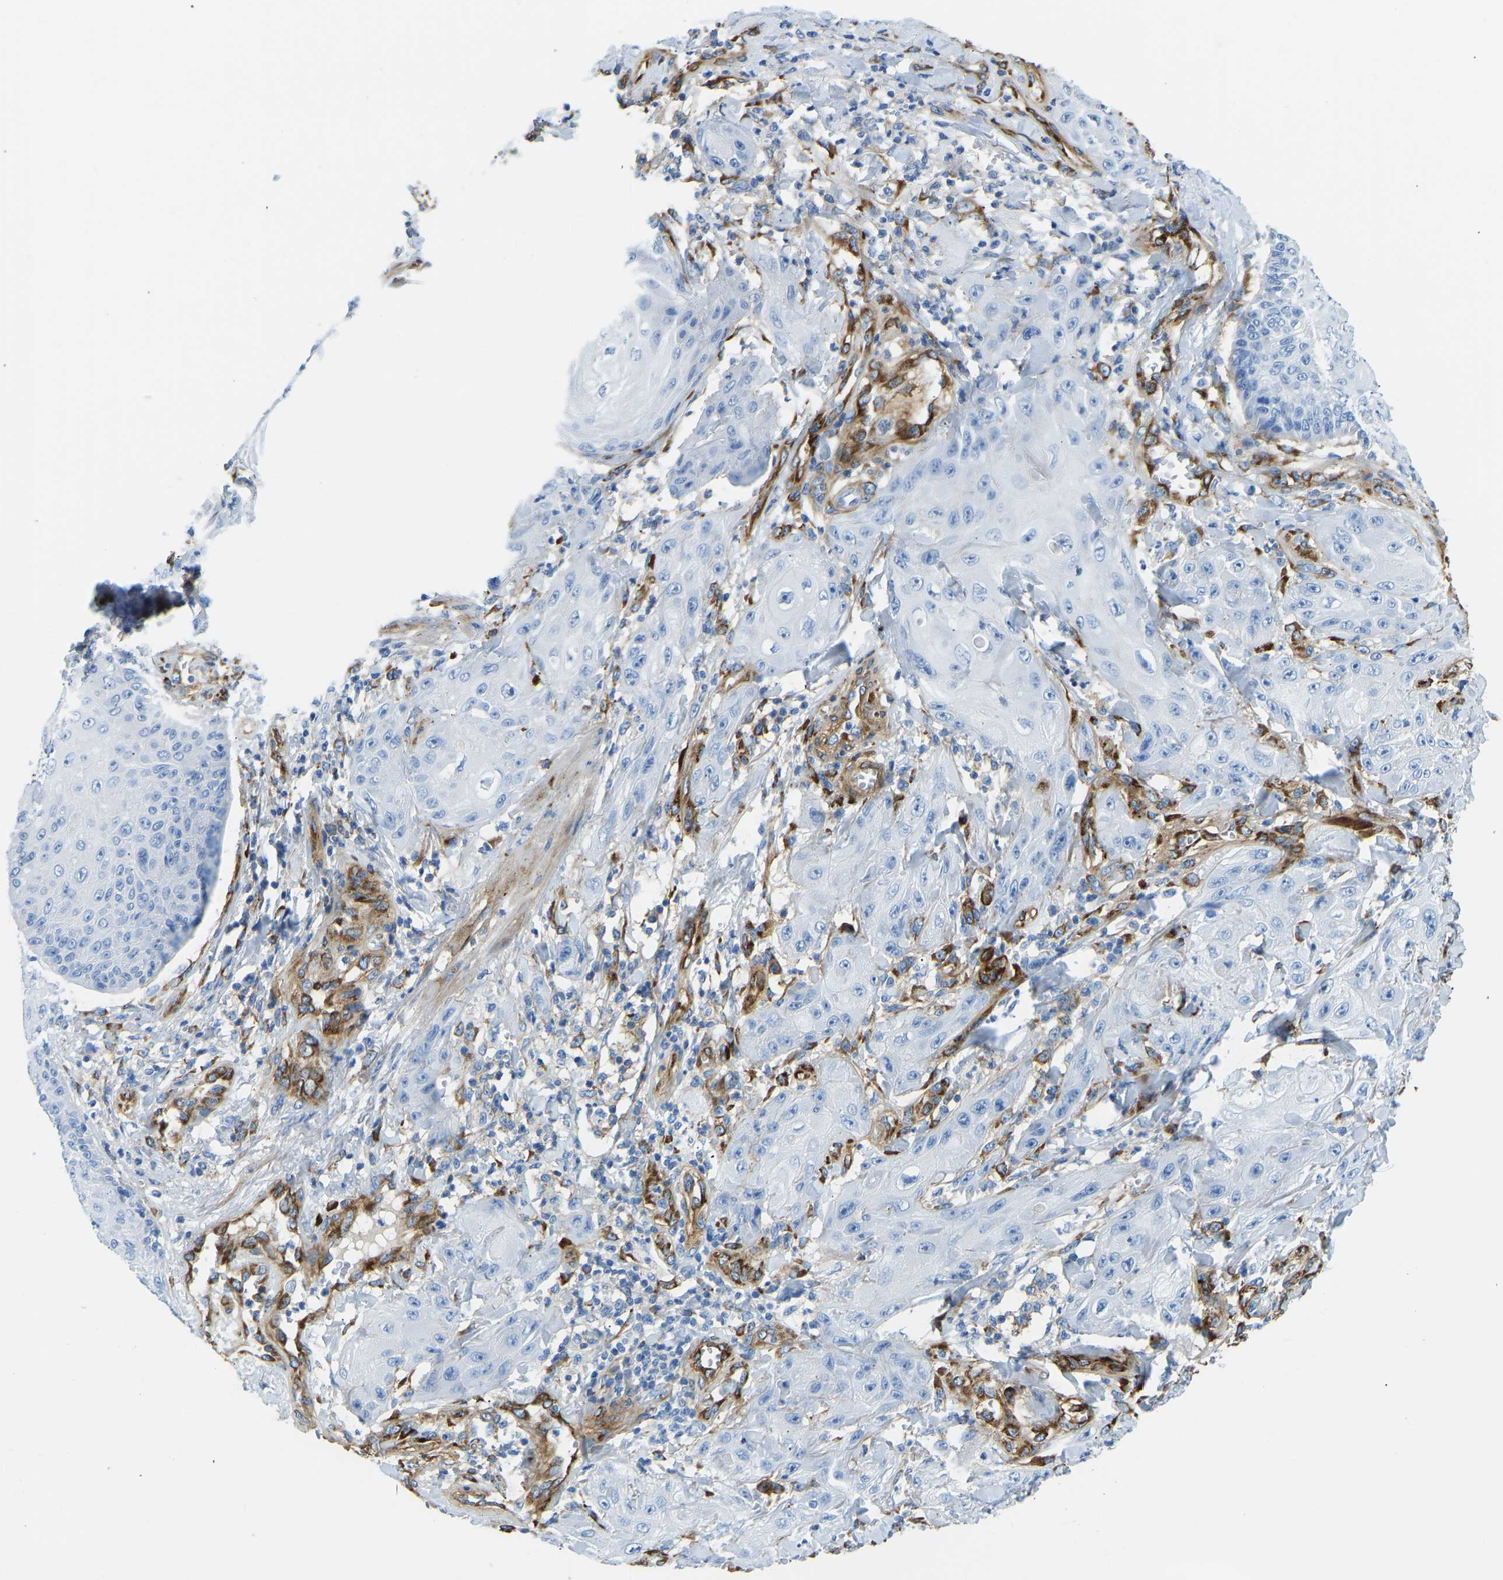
{"staining": {"intensity": "negative", "quantity": "none", "location": "none"}, "tissue": "skin cancer", "cell_type": "Tumor cells", "image_type": "cancer", "snomed": [{"axis": "morphology", "description": "Squamous cell carcinoma, NOS"}, {"axis": "topography", "description": "Skin"}], "caption": "Immunohistochemical staining of human skin cancer (squamous cell carcinoma) shows no significant staining in tumor cells.", "gene": "COL15A1", "patient": {"sex": "male", "age": 74}}